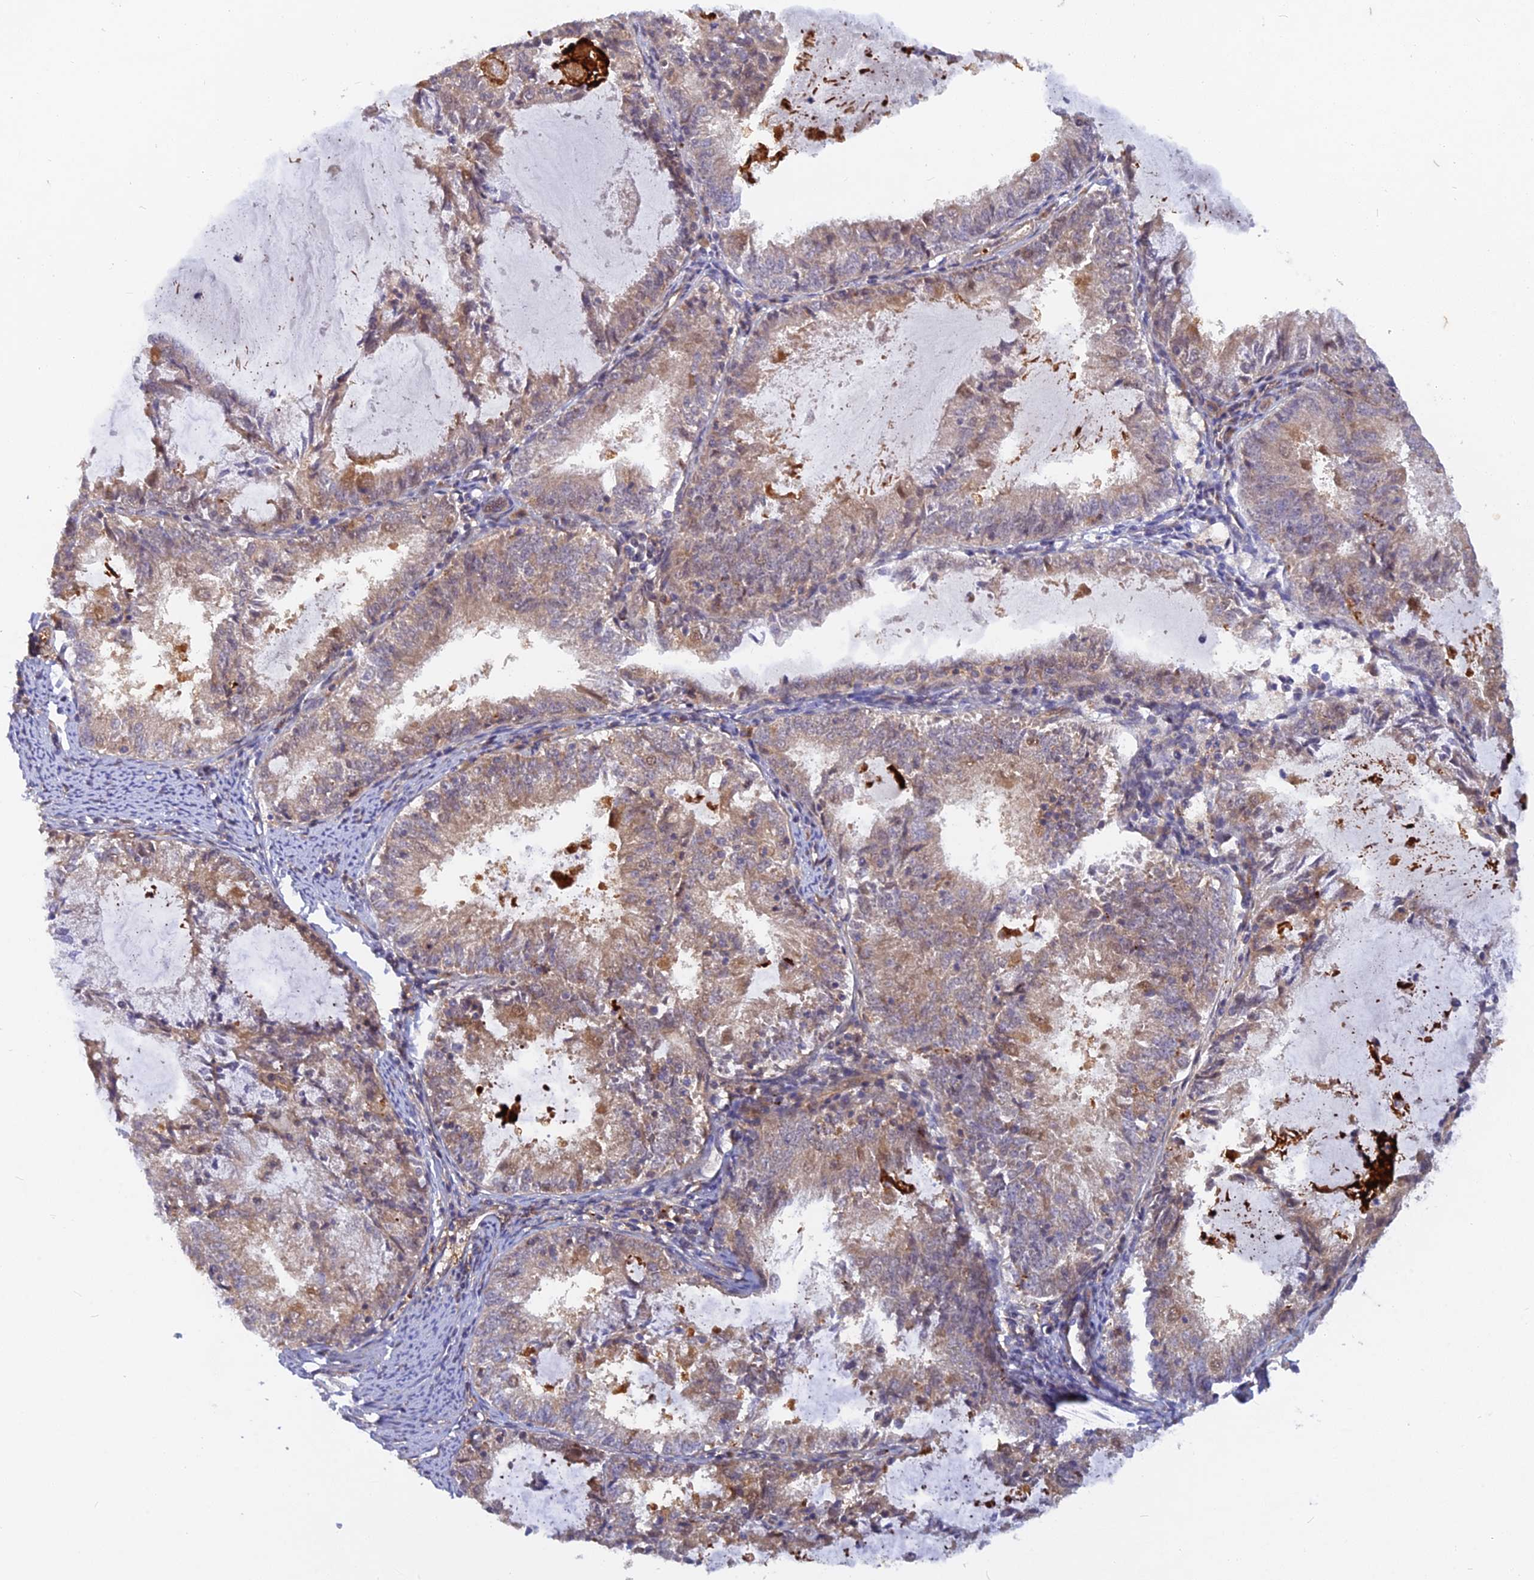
{"staining": {"intensity": "weak", "quantity": "25%-75%", "location": "cytoplasmic/membranous"}, "tissue": "endometrial cancer", "cell_type": "Tumor cells", "image_type": "cancer", "snomed": [{"axis": "morphology", "description": "Adenocarcinoma, NOS"}, {"axis": "topography", "description": "Endometrium"}], "caption": "Protein staining of endometrial adenocarcinoma tissue reveals weak cytoplasmic/membranous staining in about 25%-75% of tumor cells. (brown staining indicates protein expression, while blue staining denotes nuclei).", "gene": "ARL2BP", "patient": {"sex": "female", "age": 57}}